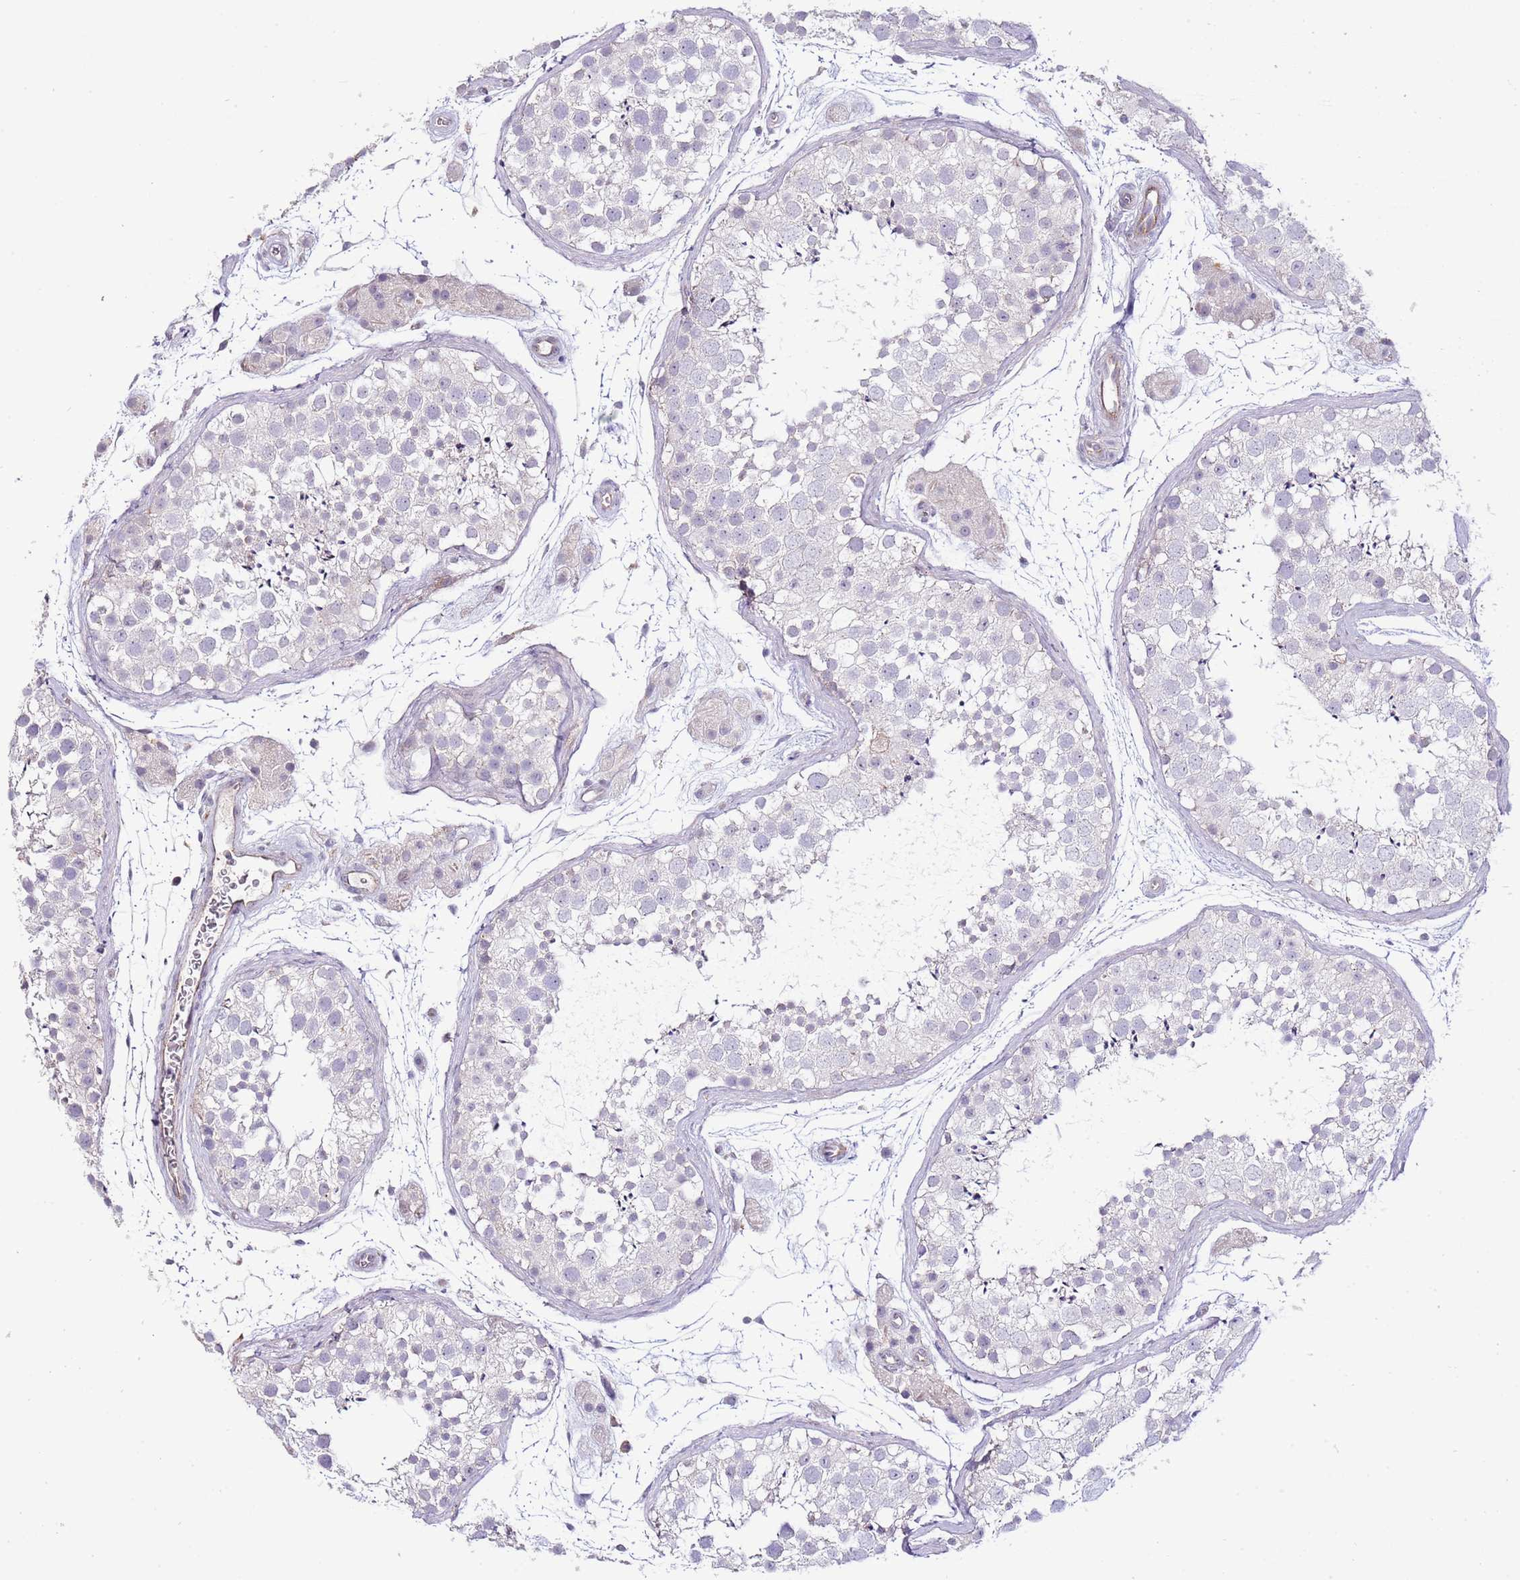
{"staining": {"intensity": "negative", "quantity": "none", "location": "none"}, "tissue": "testis", "cell_type": "Cells in seminiferous ducts", "image_type": "normal", "snomed": [{"axis": "morphology", "description": "Normal tissue, NOS"}, {"axis": "topography", "description": "Testis"}], "caption": "A histopathology image of testis stained for a protein reveals no brown staining in cells in seminiferous ducts. Nuclei are stained in blue.", "gene": "ABHD17A", "patient": {"sex": "male", "age": 41}}